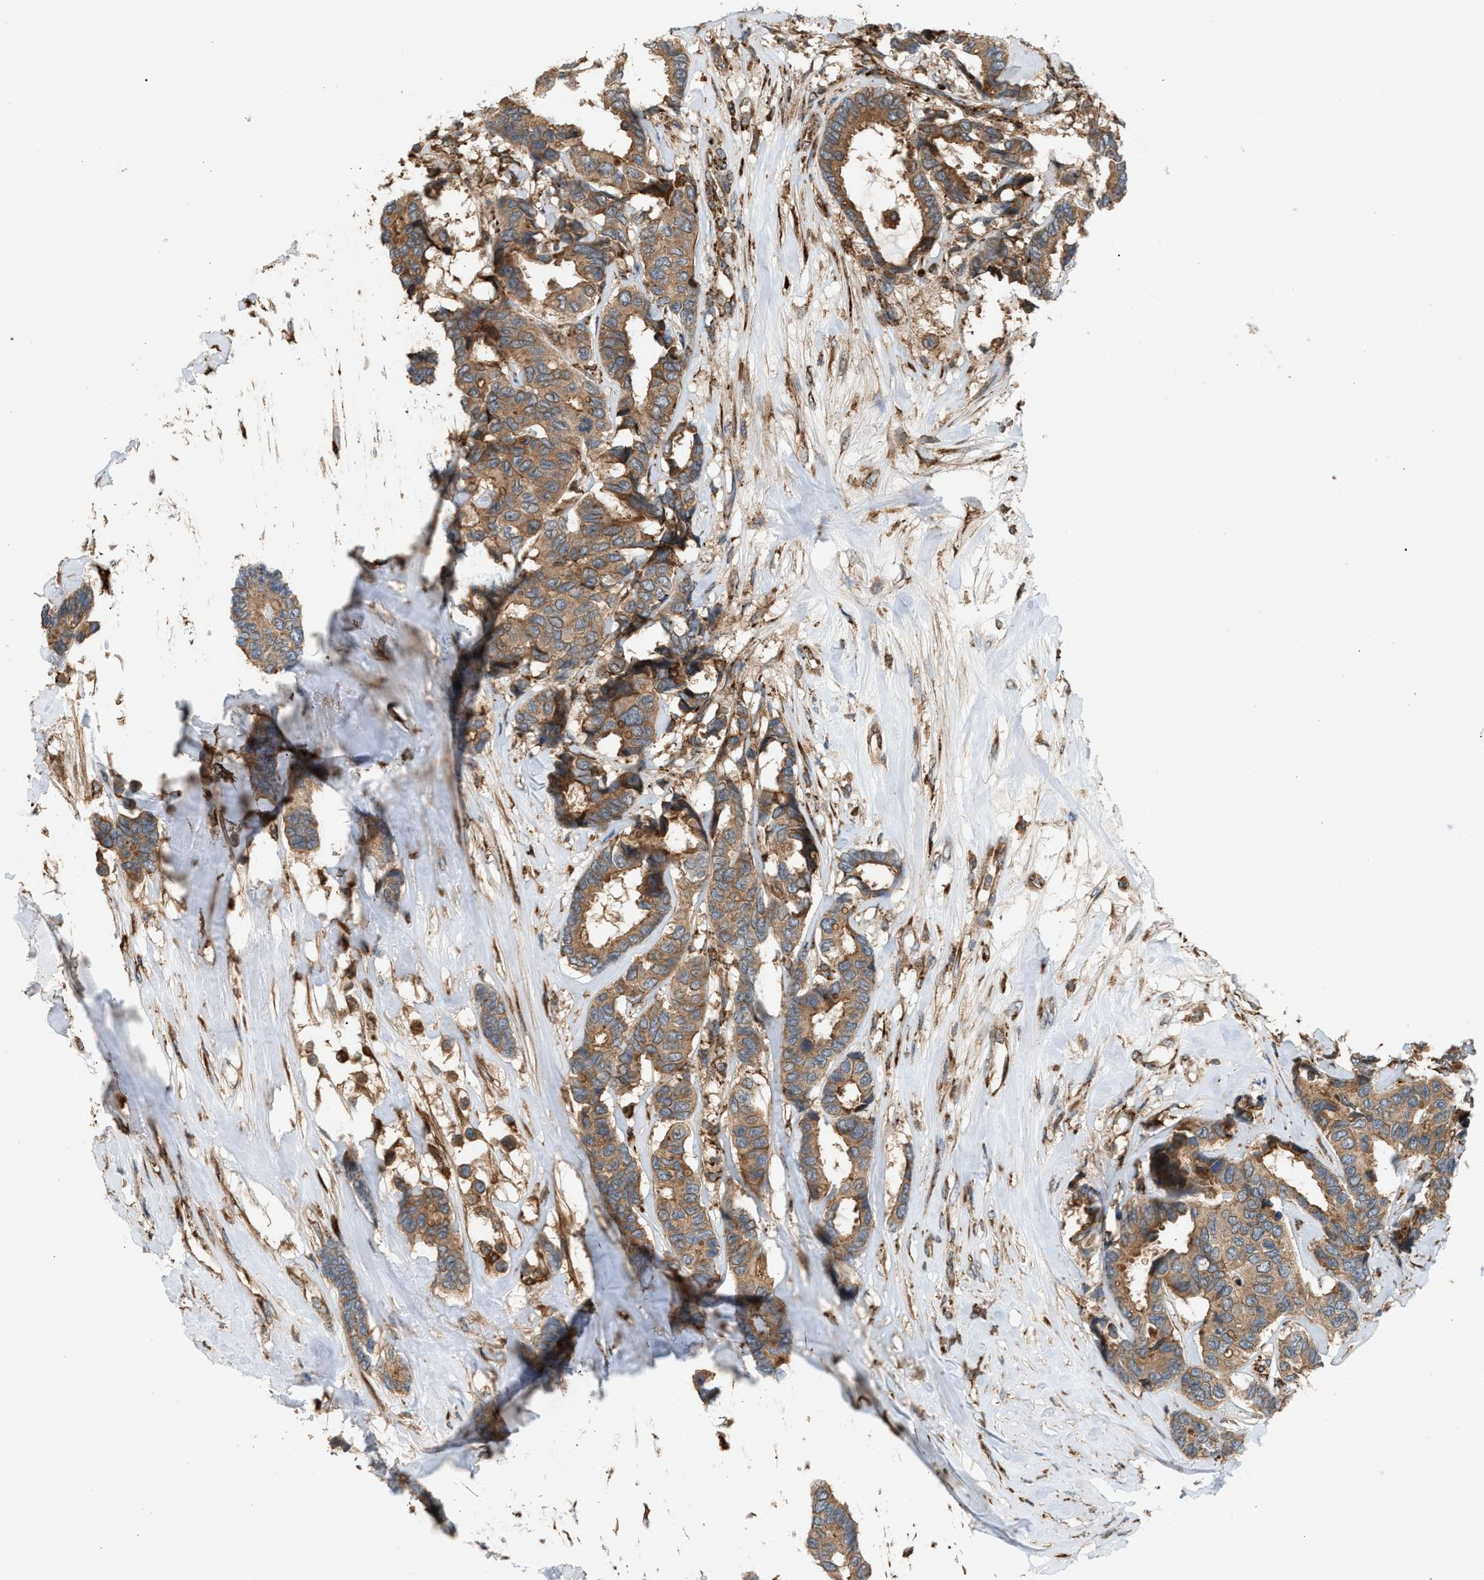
{"staining": {"intensity": "moderate", "quantity": ">75%", "location": "cytoplasmic/membranous"}, "tissue": "breast cancer", "cell_type": "Tumor cells", "image_type": "cancer", "snomed": [{"axis": "morphology", "description": "Duct carcinoma"}, {"axis": "topography", "description": "Breast"}], "caption": "Moderate cytoplasmic/membranous staining for a protein is identified in approximately >75% of tumor cells of invasive ductal carcinoma (breast) using immunohistochemistry (IHC).", "gene": "BAIAP2L1", "patient": {"sex": "female", "age": 87}}